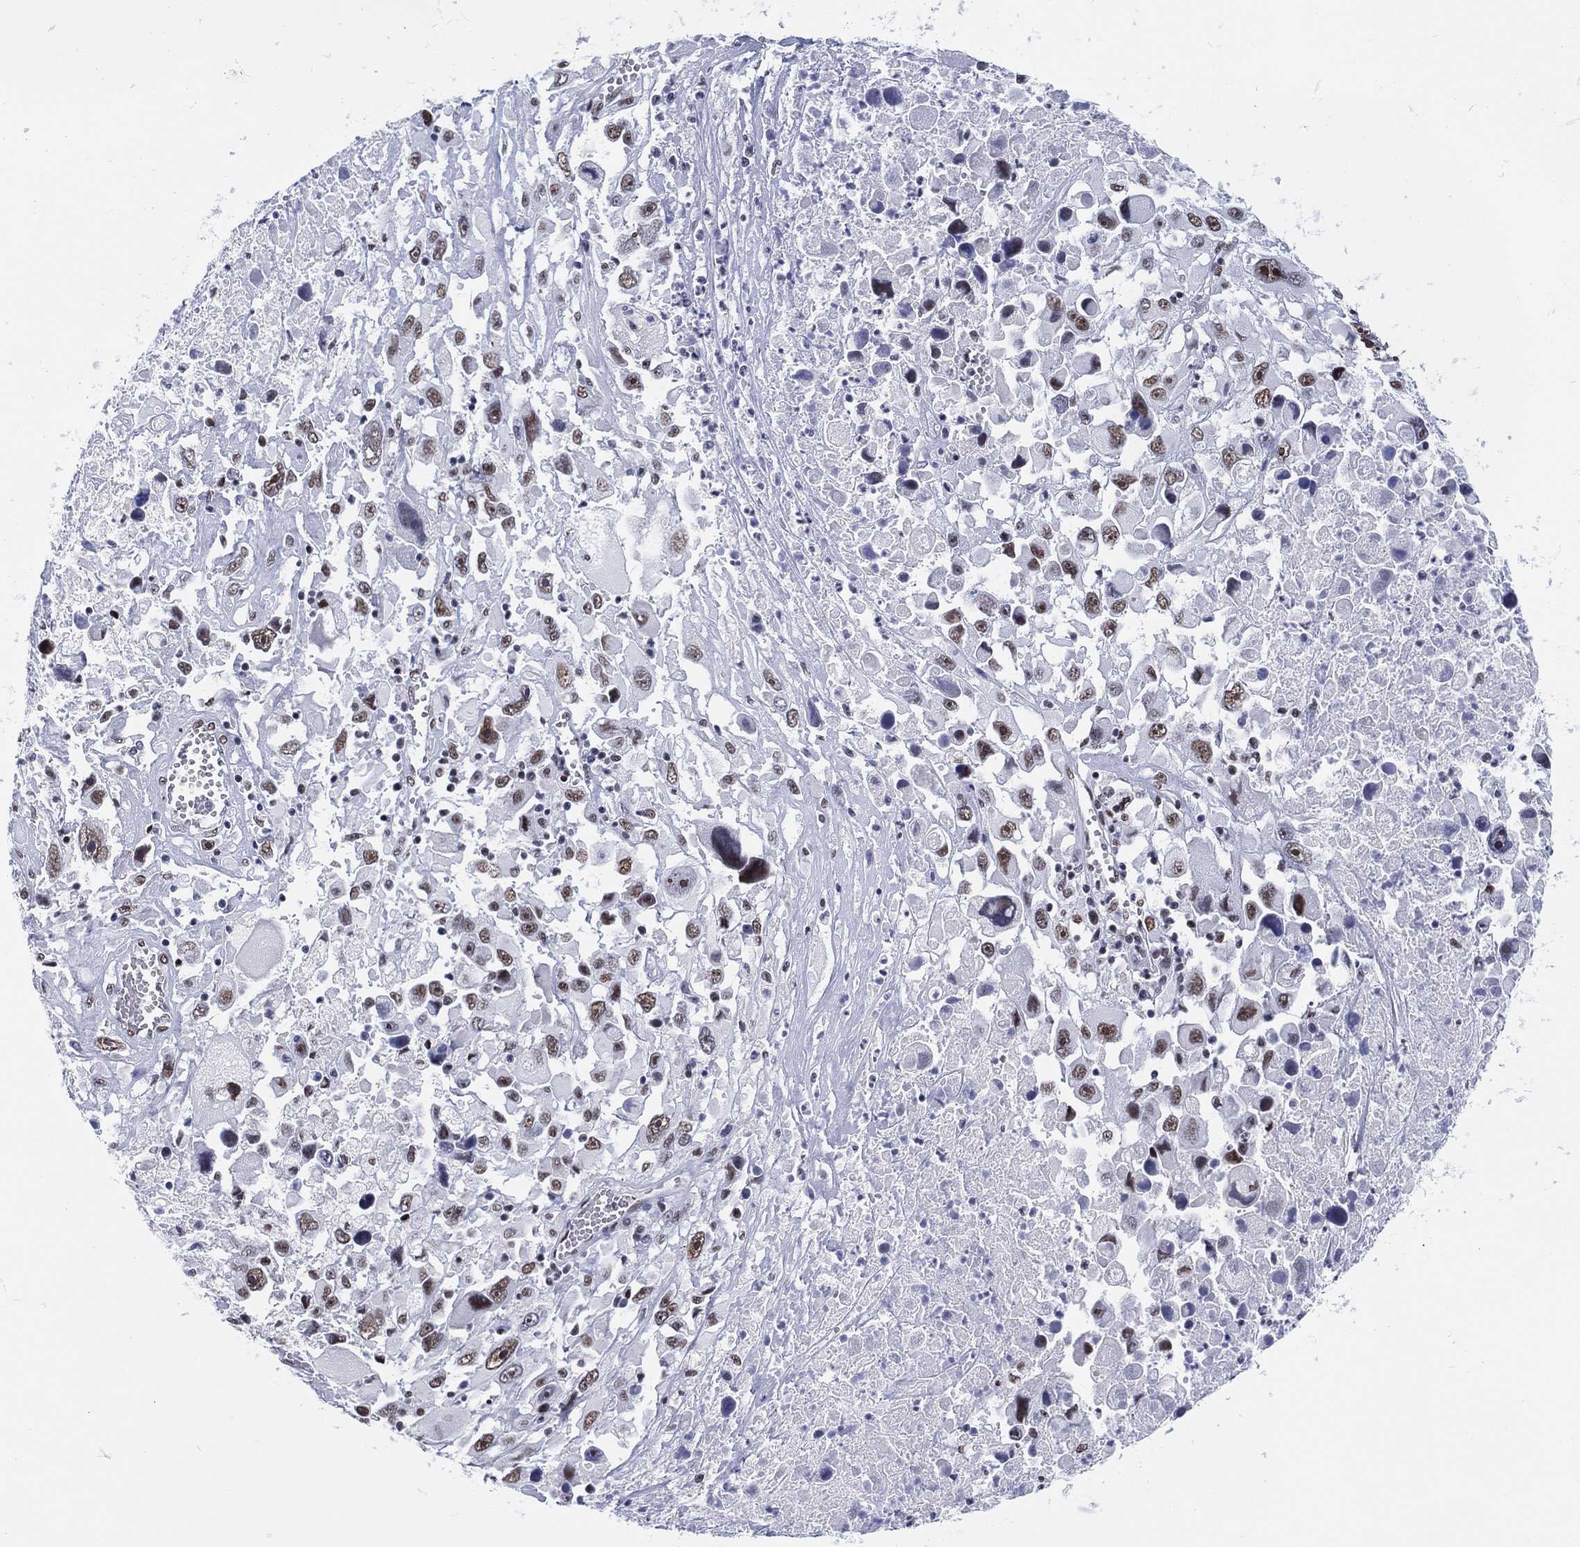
{"staining": {"intensity": "moderate", "quantity": "25%-75%", "location": "nuclear"}, "tissue": "melanoma", "cell_type": "Tumor cells", "image_type": "cancer", "snomed": [{"axis": "morphology", "description": "Malignant melanoma, Metastatic site"}, {"axis": "topography", "description": "Soft tissue"}], "caption": "Tumor cells exhibit medium levels of moderate nuclear staining in approximately 25%-75% of cells in human malignant melanoma (metastatic site).", "gene": "MAPK8IP1", "patient": {"sex": "male", "age": 50}}